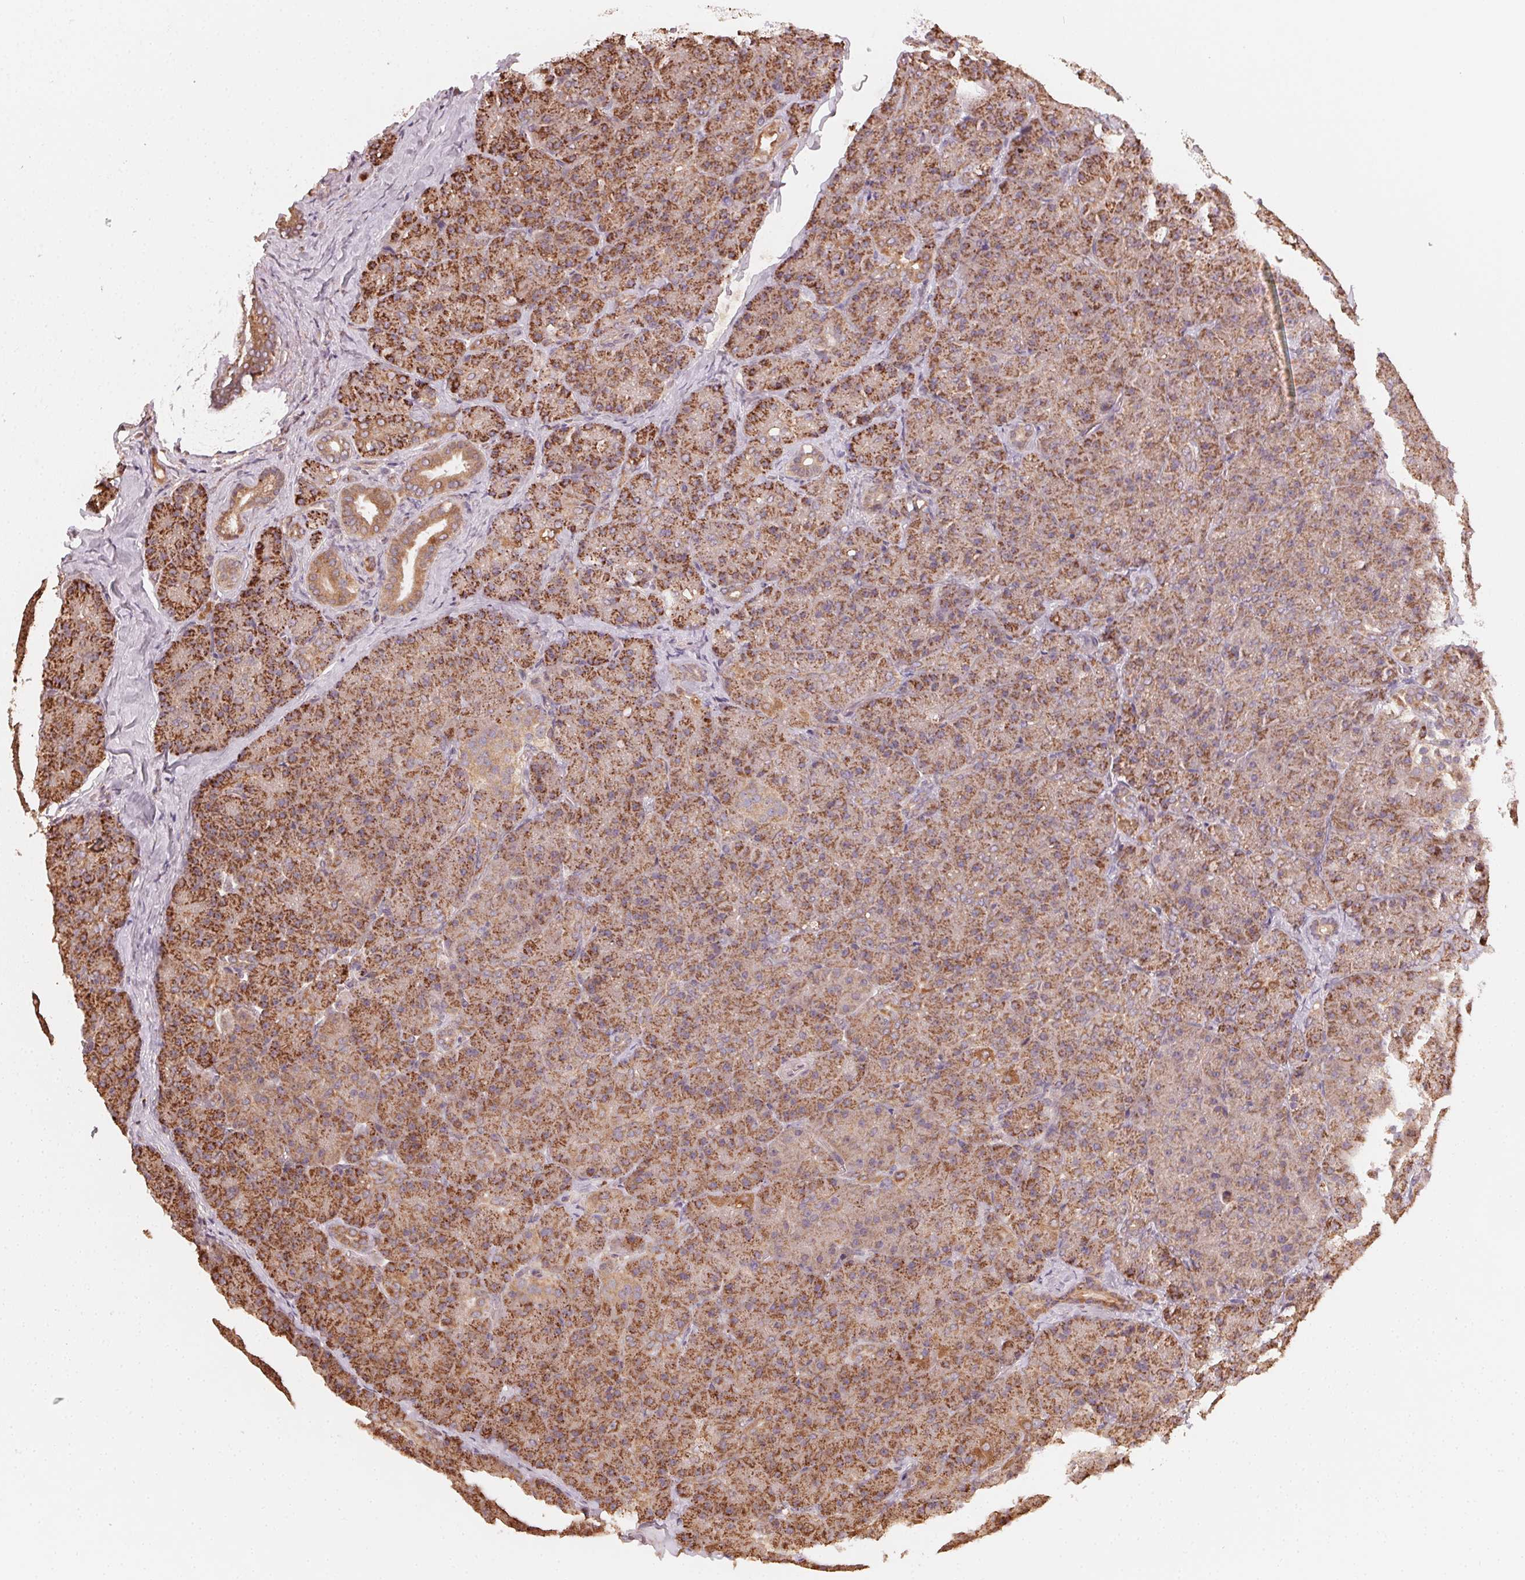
{"staining": {"intensity": "strong", "quantity": ">75%", "location": "cytoplasmic/membranous"}, "tissue": "pancreas", "cell_type": "Exocrine glandular cells", "image_type": "normal", "snomed": [{"axis": "morphology", "description": "Normal tissue, NOS"}, {"axis": "topography", "description": "Pancreas"}], "caption": "This is a photomicrograph of immunohistochemistry staining of unremarkable pancreas, which shows strong staining in the cytoplasmic/membranous of exocrine glandular cells.", "gene": "WBP2", "patient": {"sex": "male", "age": 57}}